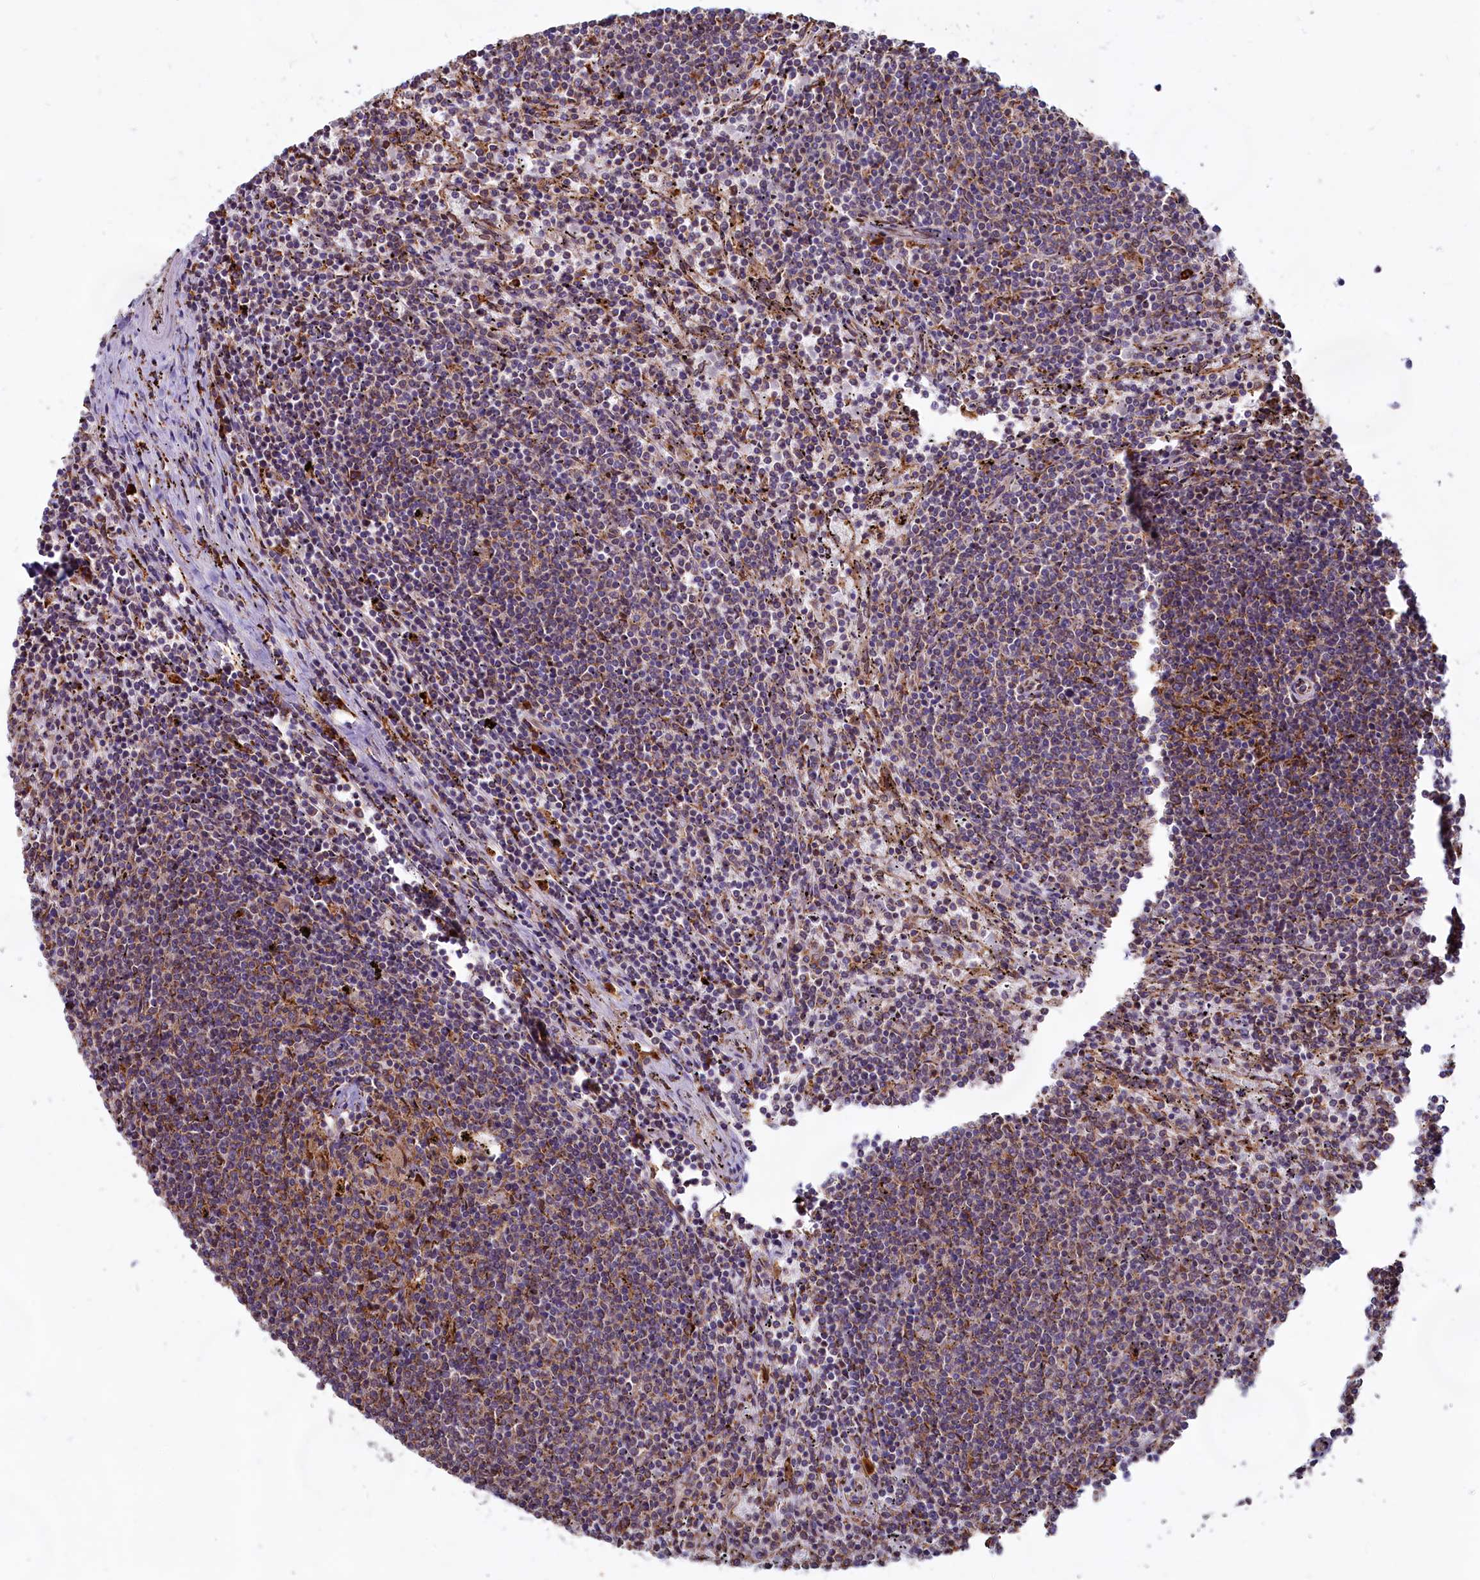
{"staining": {"intensity": "moderate", "quantity": "25%-75%", "location": "cytoplasmic/membranous"}, "tissue": "lymphoma", "cell_type": "Tumor cells", "image_type": "cancer", "snomed": [{"axis": "morphology", "description": "Malignant lymphoma, non-Hodgkin's type, Low grade"}, {"axis": "topography", "description": "Spleen"}], "caption": "Brown immunohistochemical staining in malignant lymphoma, non-Hodgkin's type (low-grade) shows moderate cytoplasmic/membranous expression in approximately 25%-75% of tumor cells.", "gene": "TBC1D19", "patient": {"sex": "female", "age": 50}}